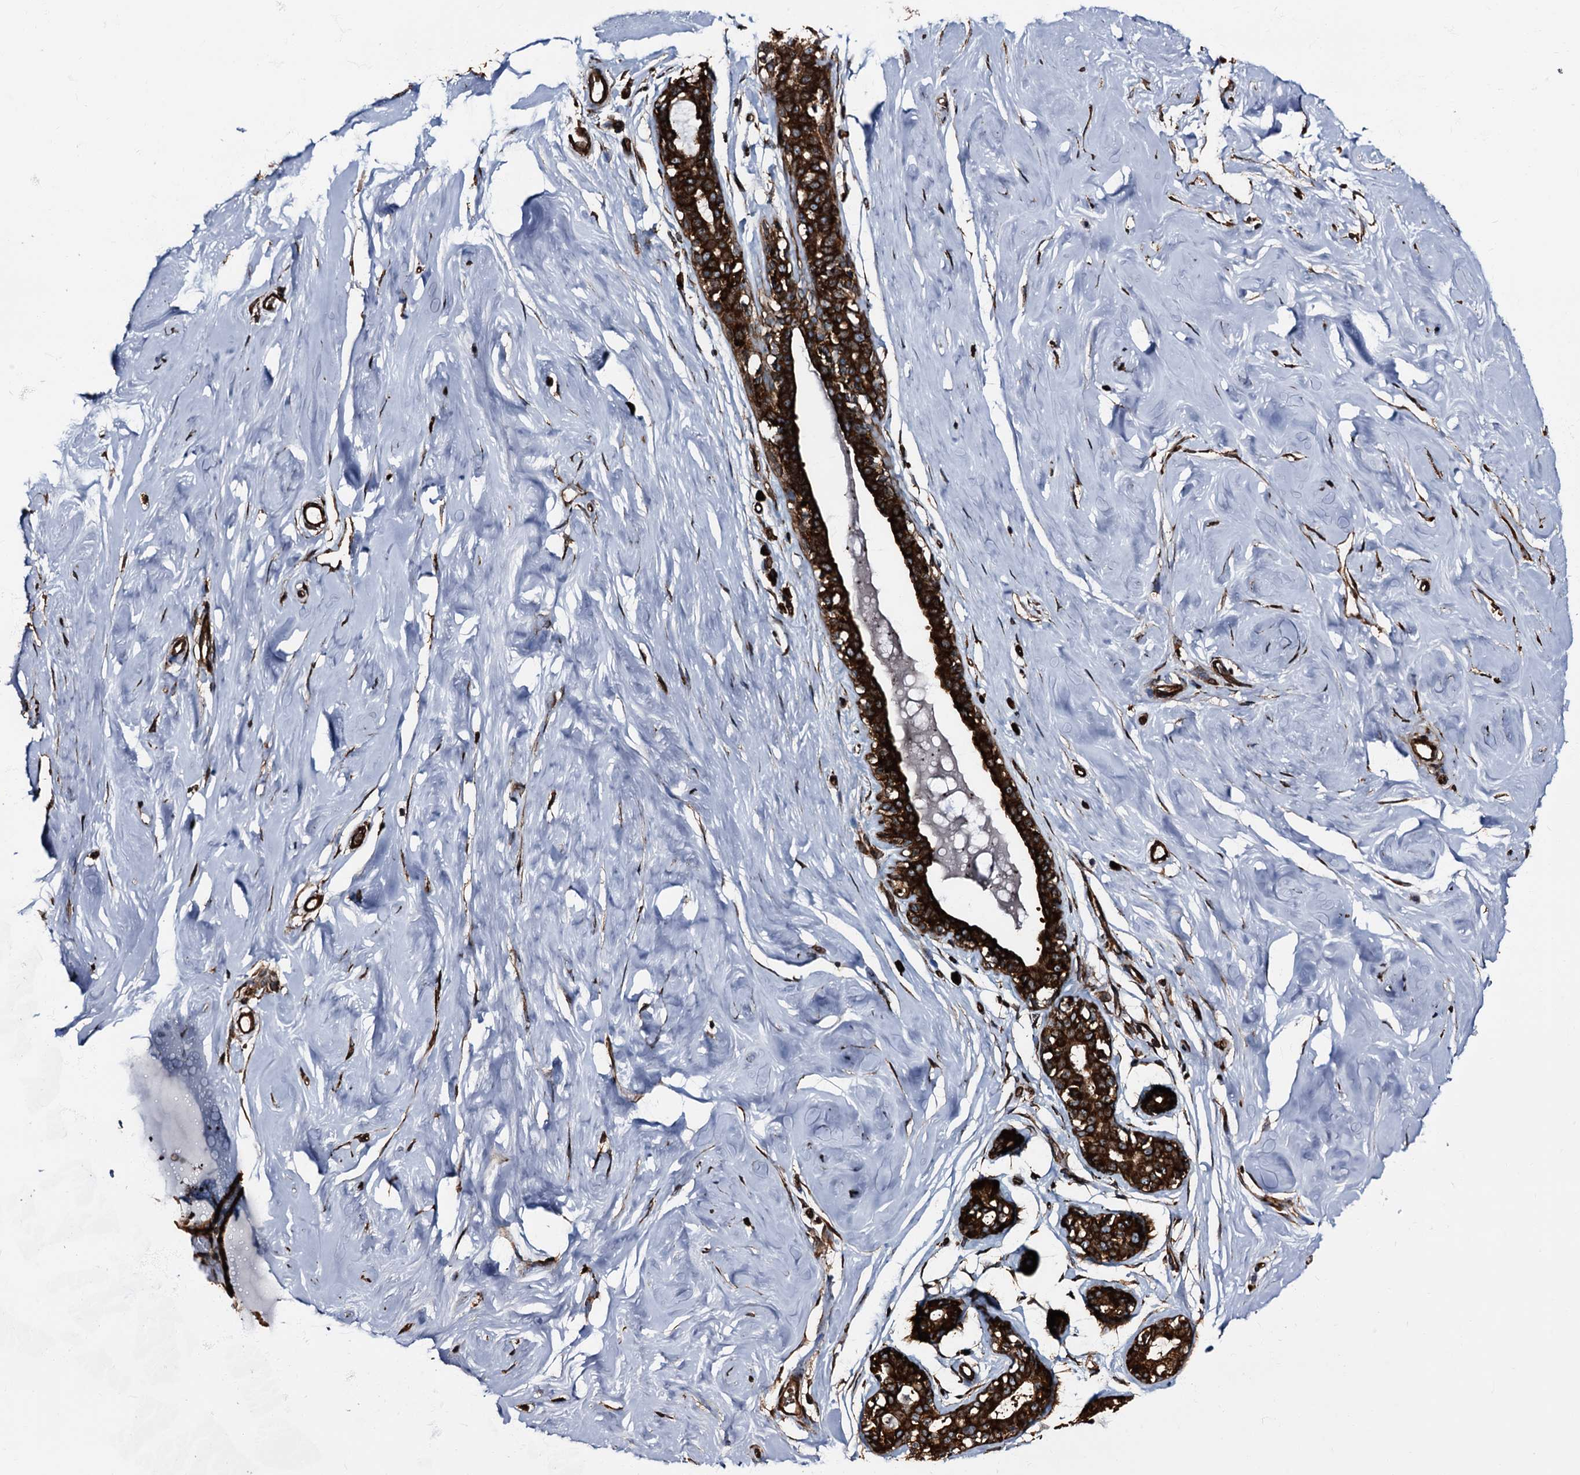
{"staining": {"intensity": "moderate", "quantity": ">75%", "location": "cytoplasmic/membranous"}, "tissue": "breast", "cell_type": "Adipocytes", "image_type": "normal", "snomed": [{"axis": "morphology", "description": "Normal tissue, NOS"}, {"axis": "morphology", "description": "Adenoma, NOS"}, {"axis": "topography", "description": "Breast"}], "caption": "Protein staining exhibits moderate cytoplasmic/membranous staining in approximately >75% of adipocytes in benign breast.", "gene": "ATP2C1", "patient": {"sex": "female", "age": 23}}